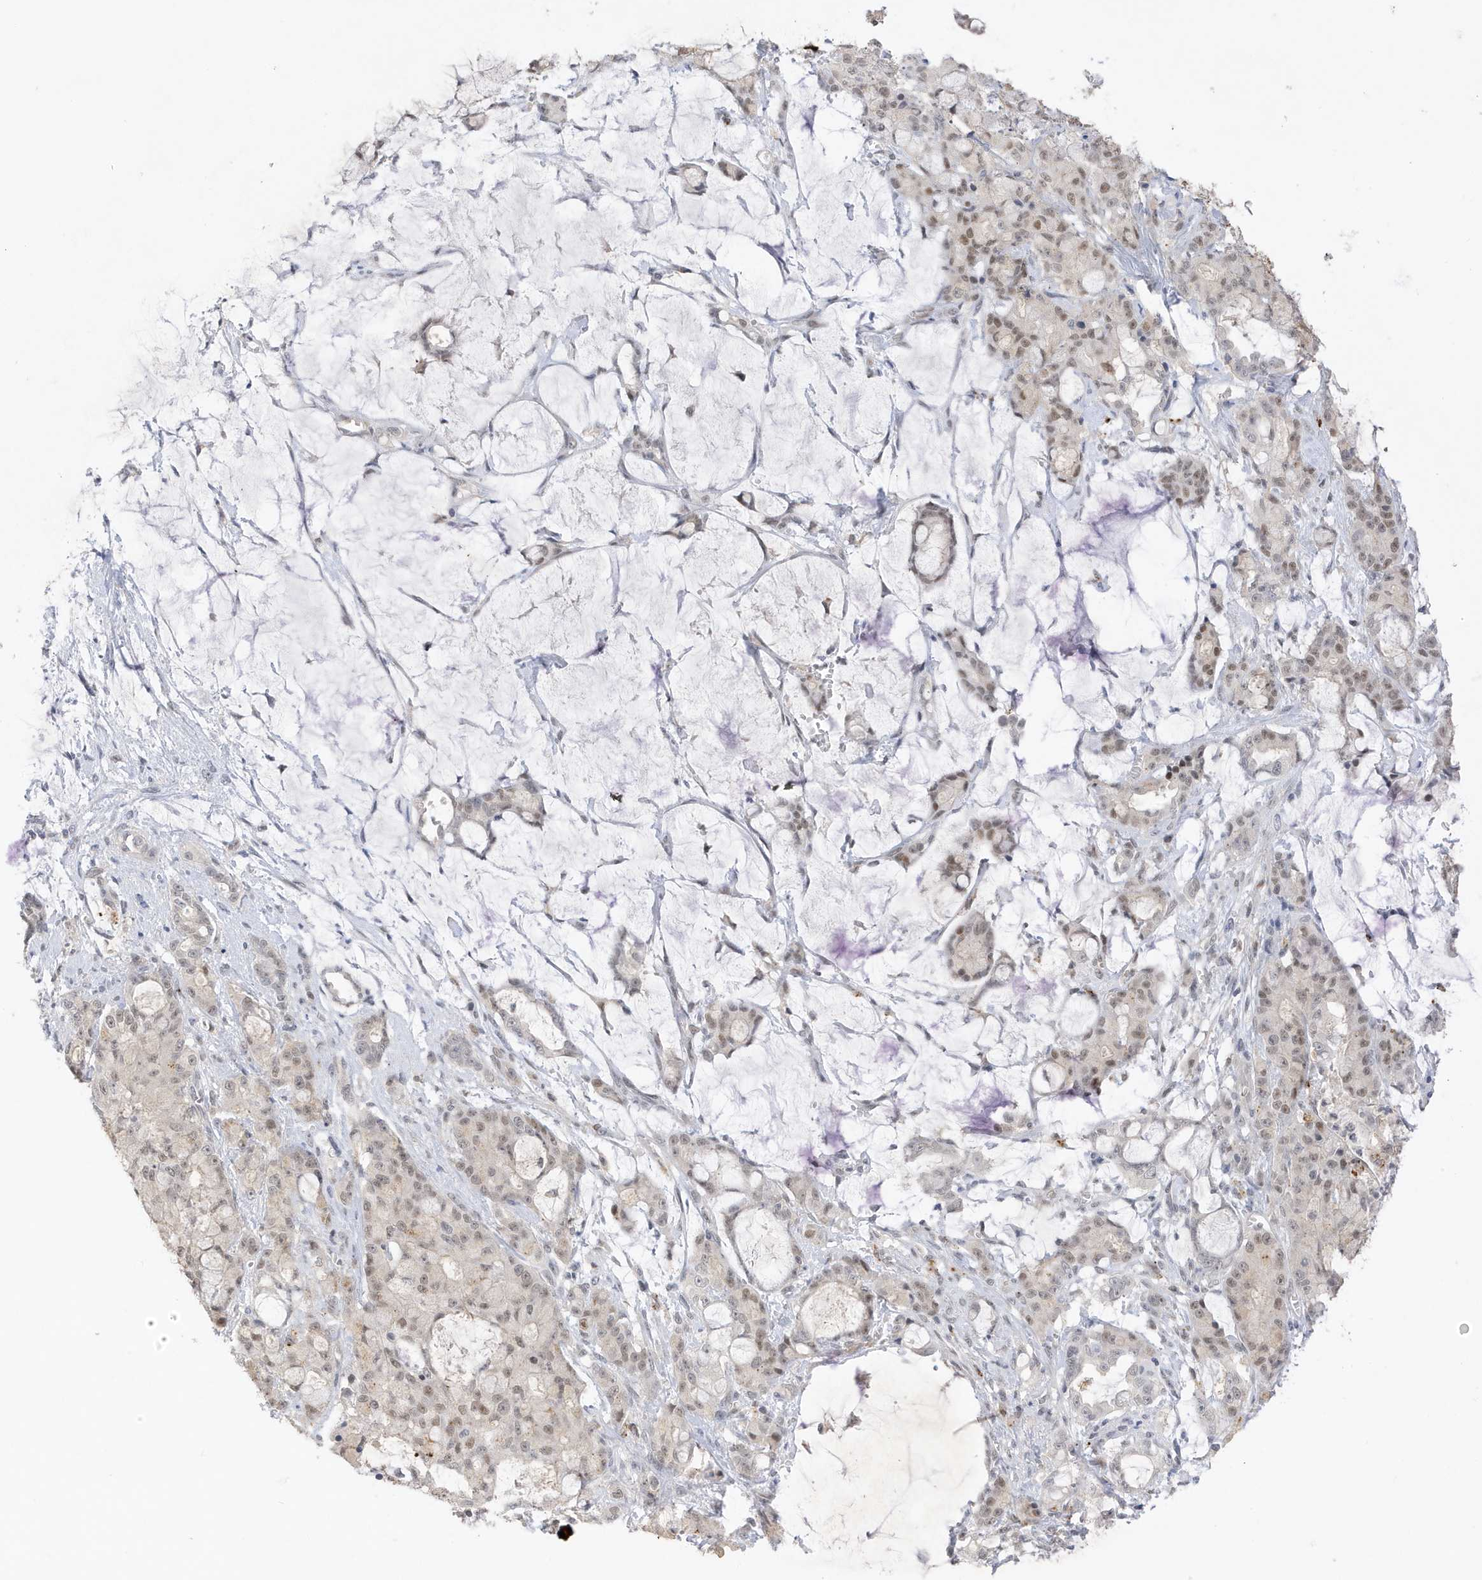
{"staining": {"intensity": "weak", "quantity": "25%-75%", "location": "nuclear"}, "tissue": "pancreatic cancer", "cell_type": "Tumor cells", "image_type": "cancer", "snomed": [{"axis": "morphology", "description": "Adenocarcinoma, NOS"}, {"axis": "topography", "description": "Pancreas"}], "caption": "This is a histology image of immunohistochemistry (IHC) staining of adenocarcinoma (pancreatic), which shows weak staining in the nuclear of tumor cells.", "gene": "MSL3", "patient": {"sex": "female", "age": 73}}